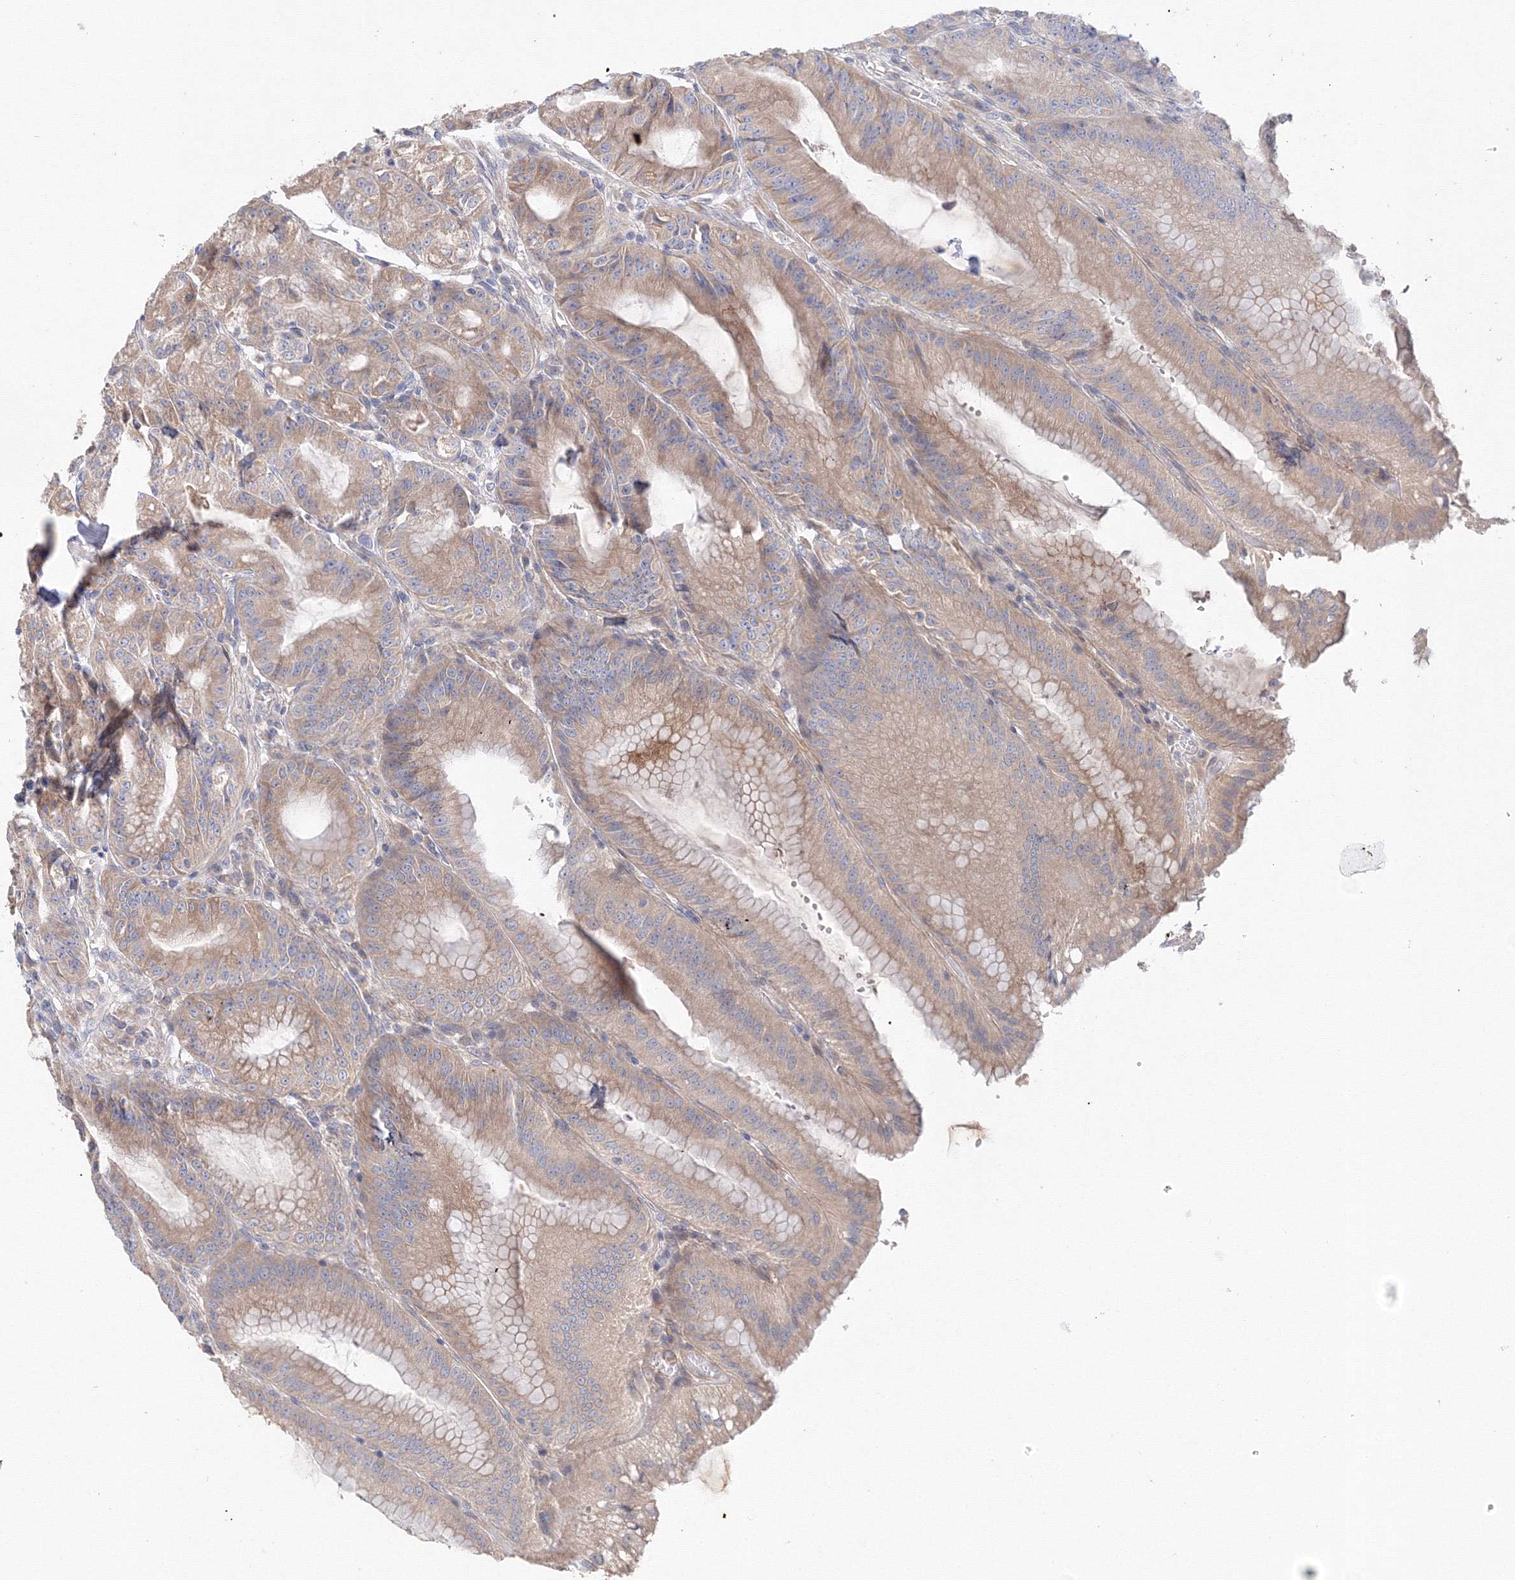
{"staining": {"intensity": "moderate", "quantity": ">75%", "location": "cytoplasmic/membranous"}, "tissue": "stomach", "cell_type": "Glandular cells", "image_type": "normal", "snomed": [{"axis": "morphology", "description": "Normal tissue, NOS"}, {"axis": "topography", "description": "Stomach, upper"}, {"axis": "topography", "description": "Stomach, lower"}], "caption": "An immunohistochemistry (IHC) micrograph of benign tissue is shown. Protein staining in brown labels moderate cytoplasmic/membranous positivity in stomach within glandular cells.", "gene": "DIS3L2", "patient": {"sex": "male", "age": 71}}